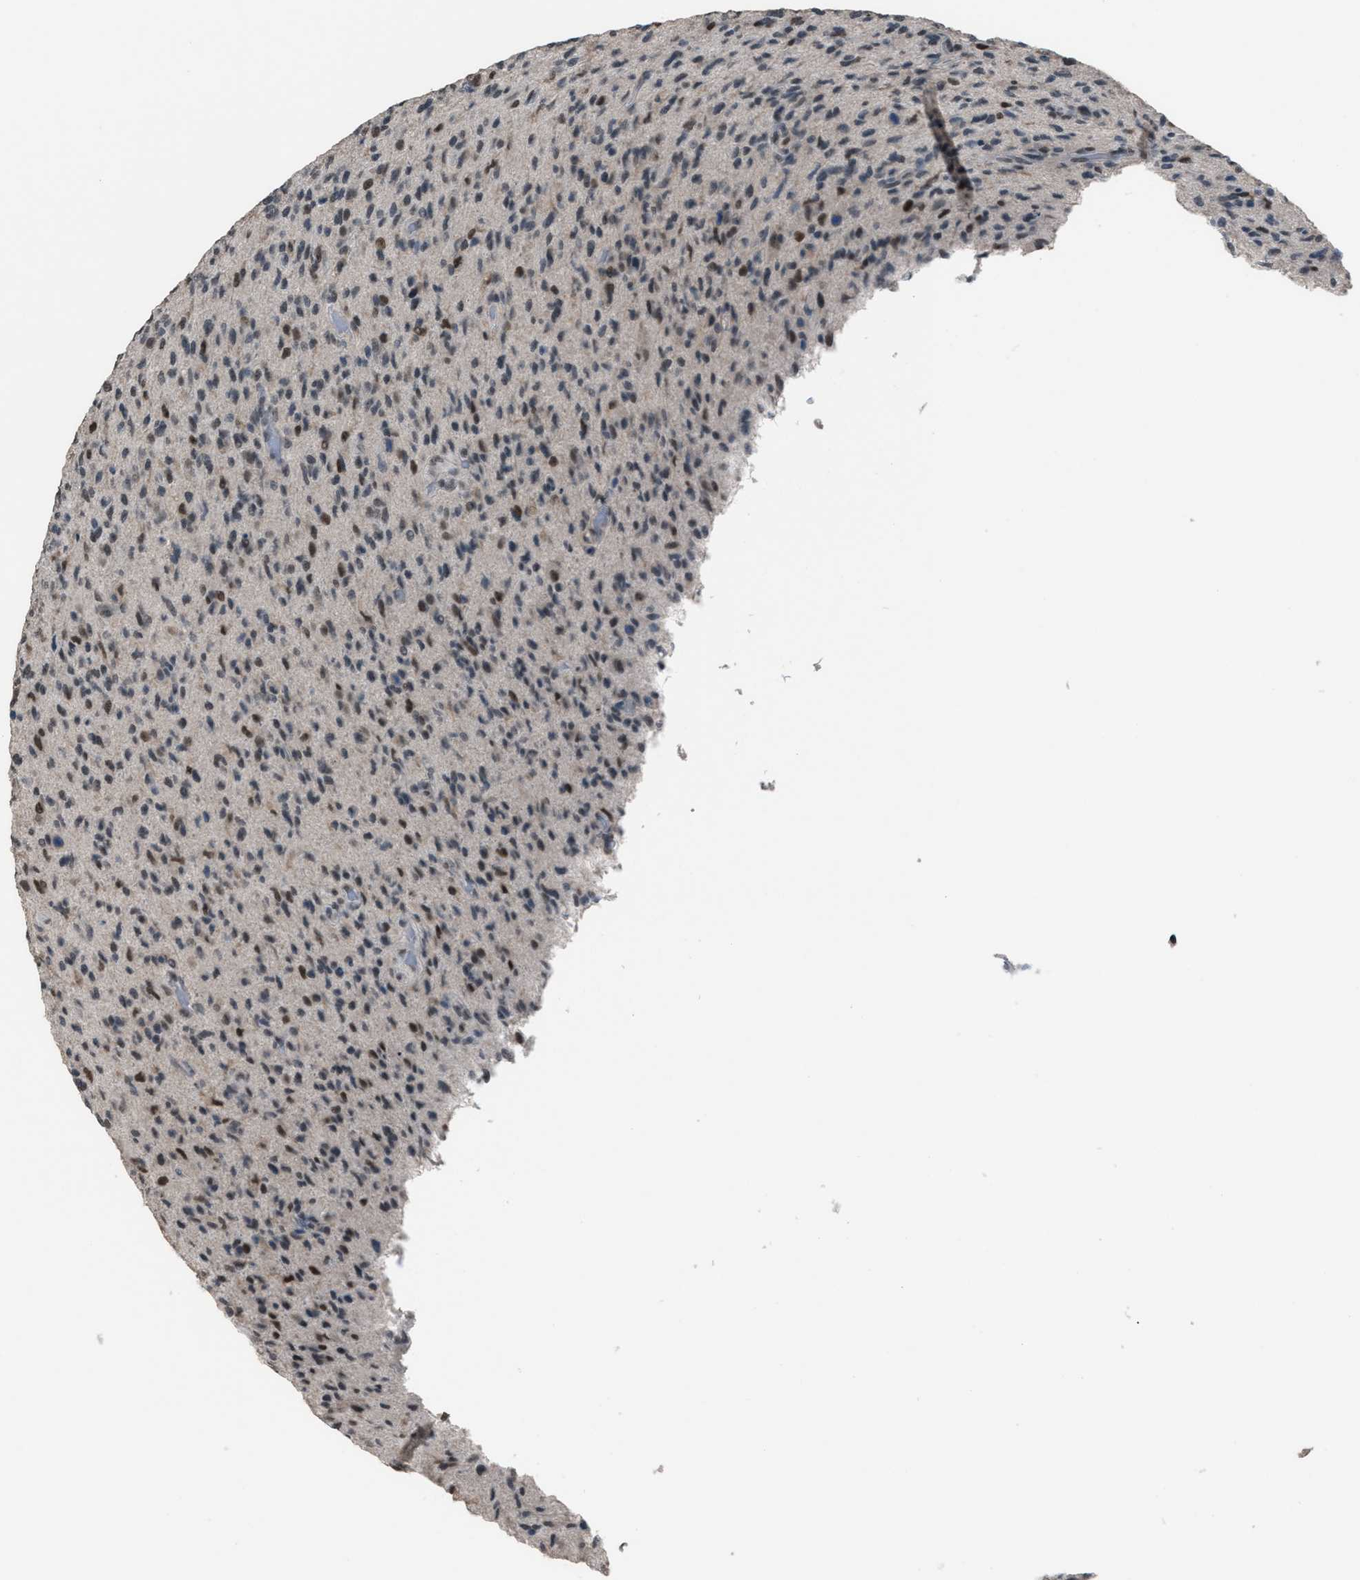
{"staining": {"intensity": "weak", "quantity": "25%-75%", "location": "nuclear"}, "tissue": "glioma", "cell_type": "Tumor cells", "image_type": "cancer", "snomed": [{"axis": "morphology", "description": "Glioma, malignant, High grade"}, {"axis": "topography", "description": "Brain"}], "caption": "High-power microscopy captured an IHC micrograph of malignant high-grade glioma, revealing weak nuclear positivity in approximately 25%-75% of tumor cells.", "gene": "ZNF276", "patient": {"sex": "male", "age": 71}}